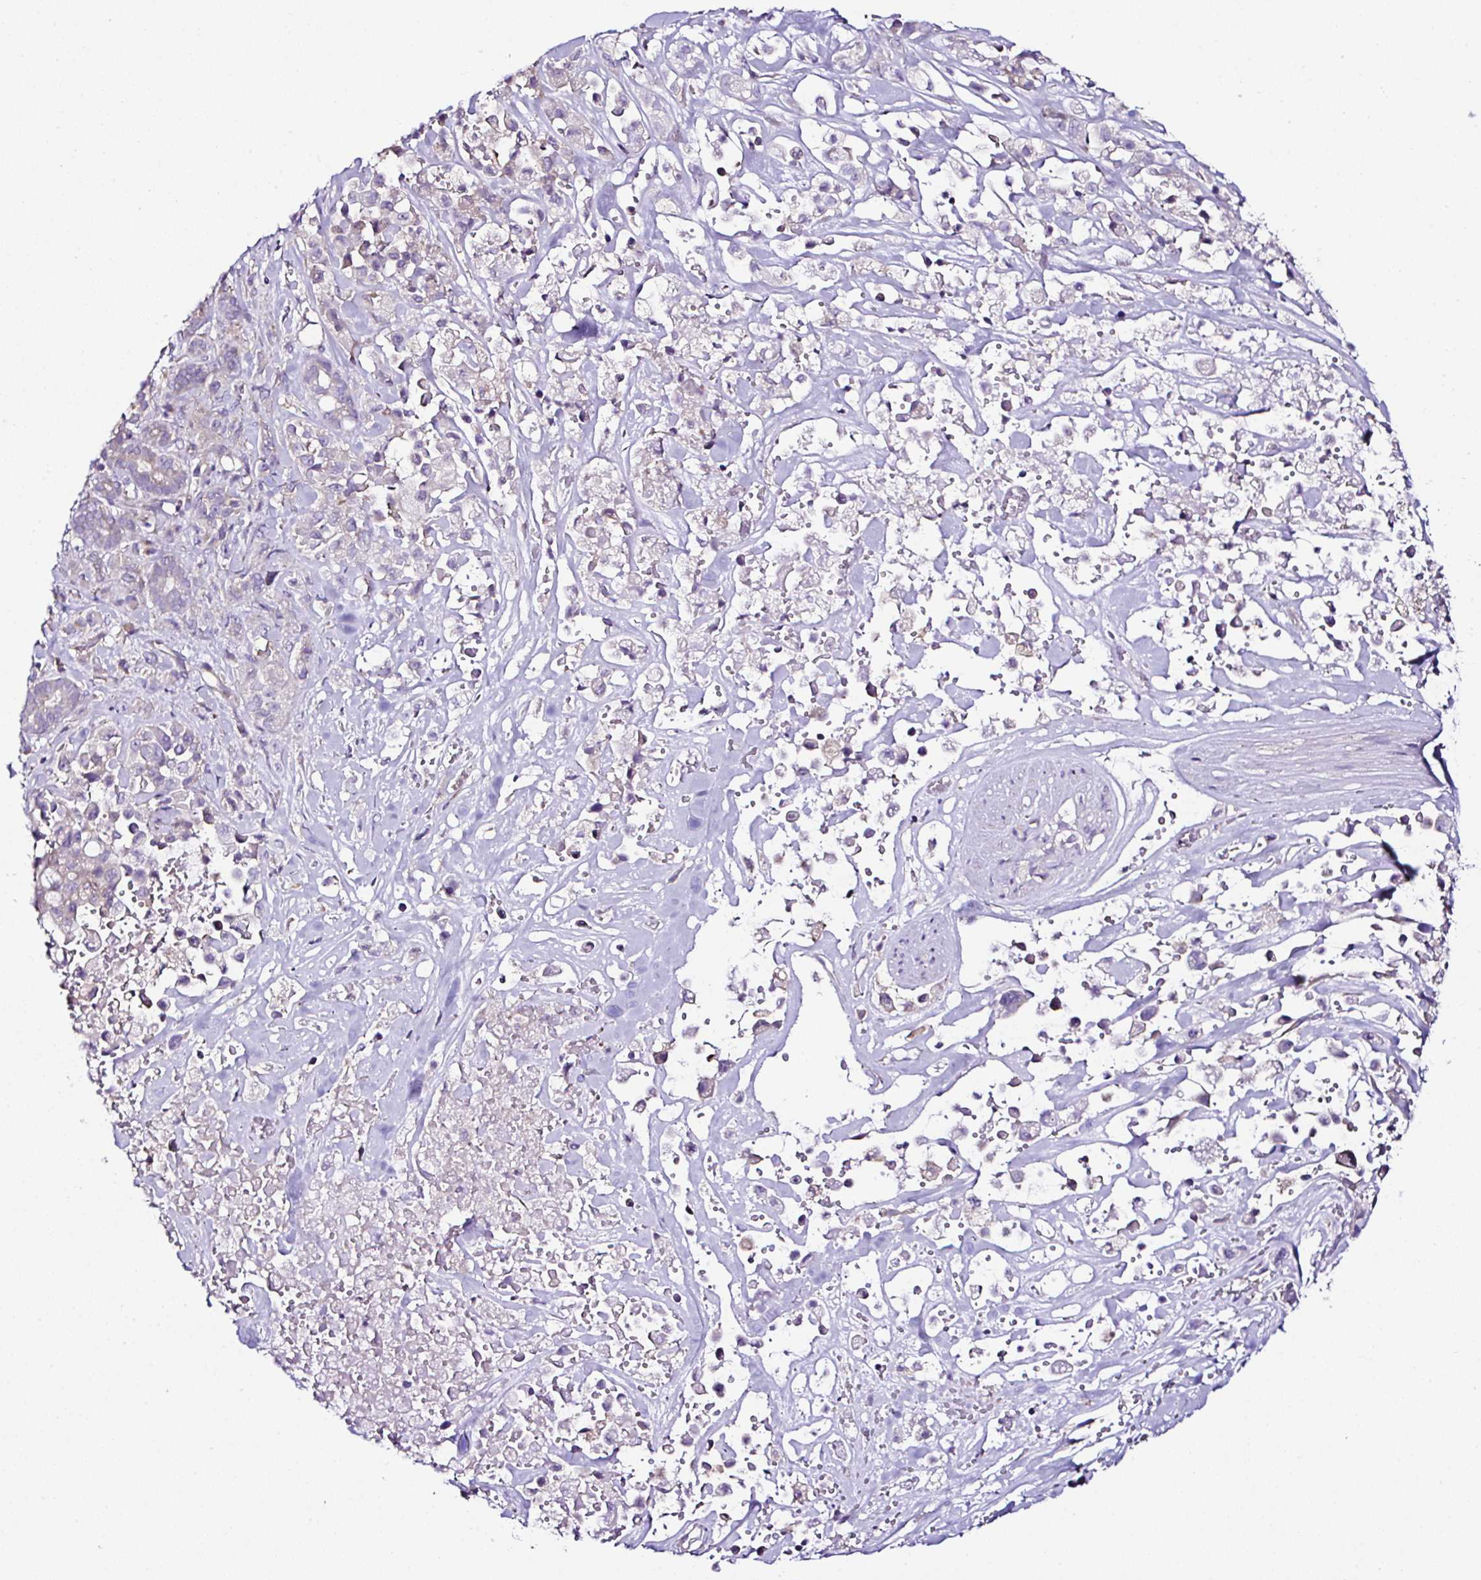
{"staining": {"intensity": "weak", "quantity": "<25%", "location": "cytoplasmic/membranous"}, "tissue": "pancreatic cancer", "cell_type": "Tumor cells", "image_type": "cancer", "snomed": [{"axis": "morphology", "description": "Adenocarcinoma, NOS"}, {"axis": "topography", "description": "Pancreas"}], "caption": "Immunohistochemical staining of pancreatic cancer (adenocarcinoma) shows no significant staining in tumor cells.", "gene": "OR4P4", "patient": {"sex": "male", "age": 44}}